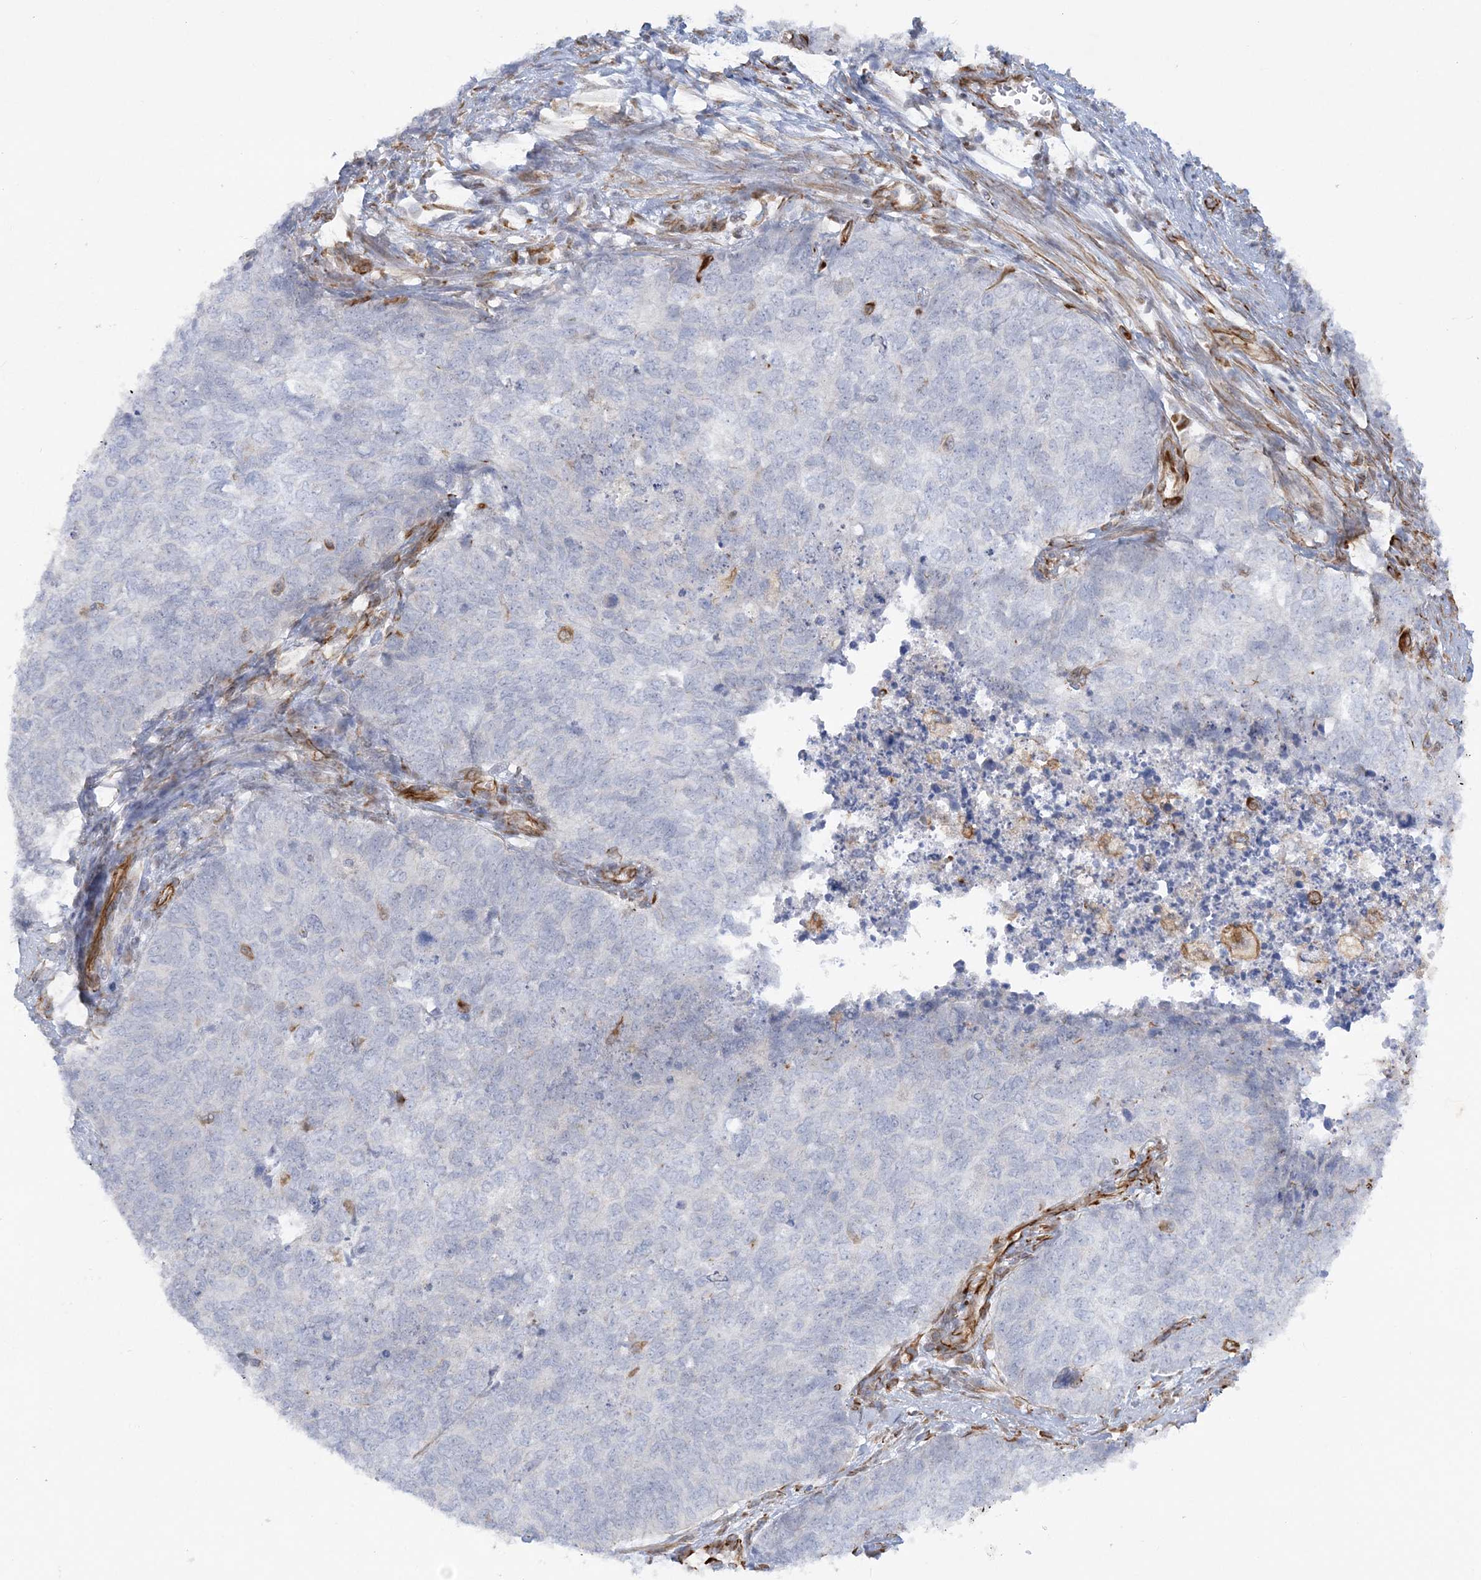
{"staining": {"intensity": "negative", "quantity": "none", "location": "none"}, "tissue": "cervical cancer", "cell_type": "Tumor cells", "image_type": "cancer", "snomed": [{"axis": "morphology", "description": "Squamous cell carcinoma, NOS"}, {"axis": "topography", "description": "Cervix"}], "caption": "A photomicrograph of human cervical cancer is negative for staining in tumor cells. (Brightfield microscopy of DAB (3,3'-diaminobenzidine) IHC at high magnification).", "gene": "SCLT1", "patient": {"sex": "female", "age": 63}}